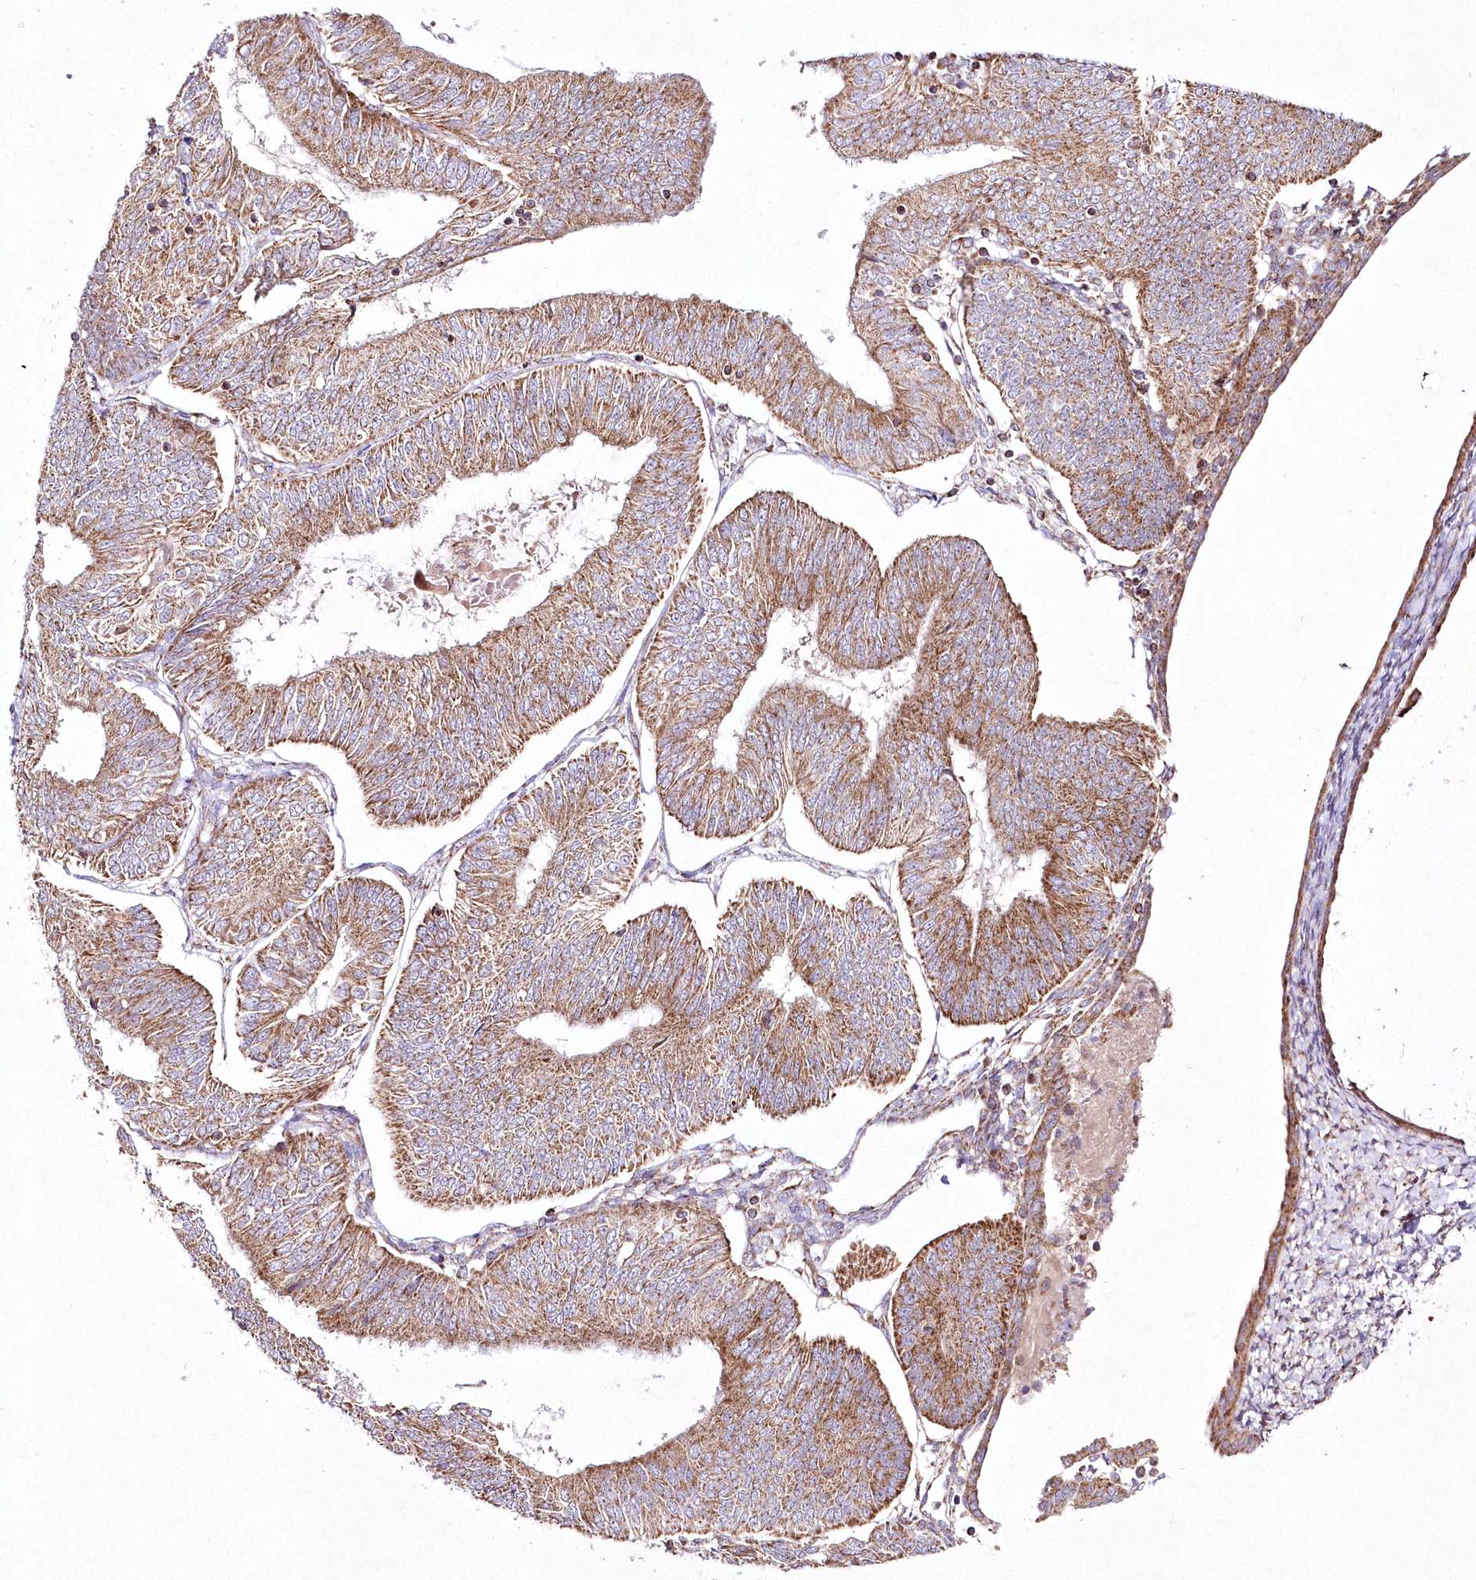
{"staining": {"intensity": "moderate", "quantity": ">75%", "location": "cytoplasmic/membranous"}, "tissue": "endometrial cancer", "cell_type": "Tumor cells", "image_type": "cancer", "snomed": [{"axis": "morphology", "description": "Adenocarcinoma, NOS"}, {"axis": "topography", "description": "Endometrium"}], "caption": "Protein staining demonstrates moderate cytoplasmic/membranous positivity in approximately >75% of tumor cells in endometrial adenocarcinoma. (Brightfield microscopy of DAB IHC at high magnification).", "gene": "DNA2", "patient": {"sex": "female", "age": 58}}